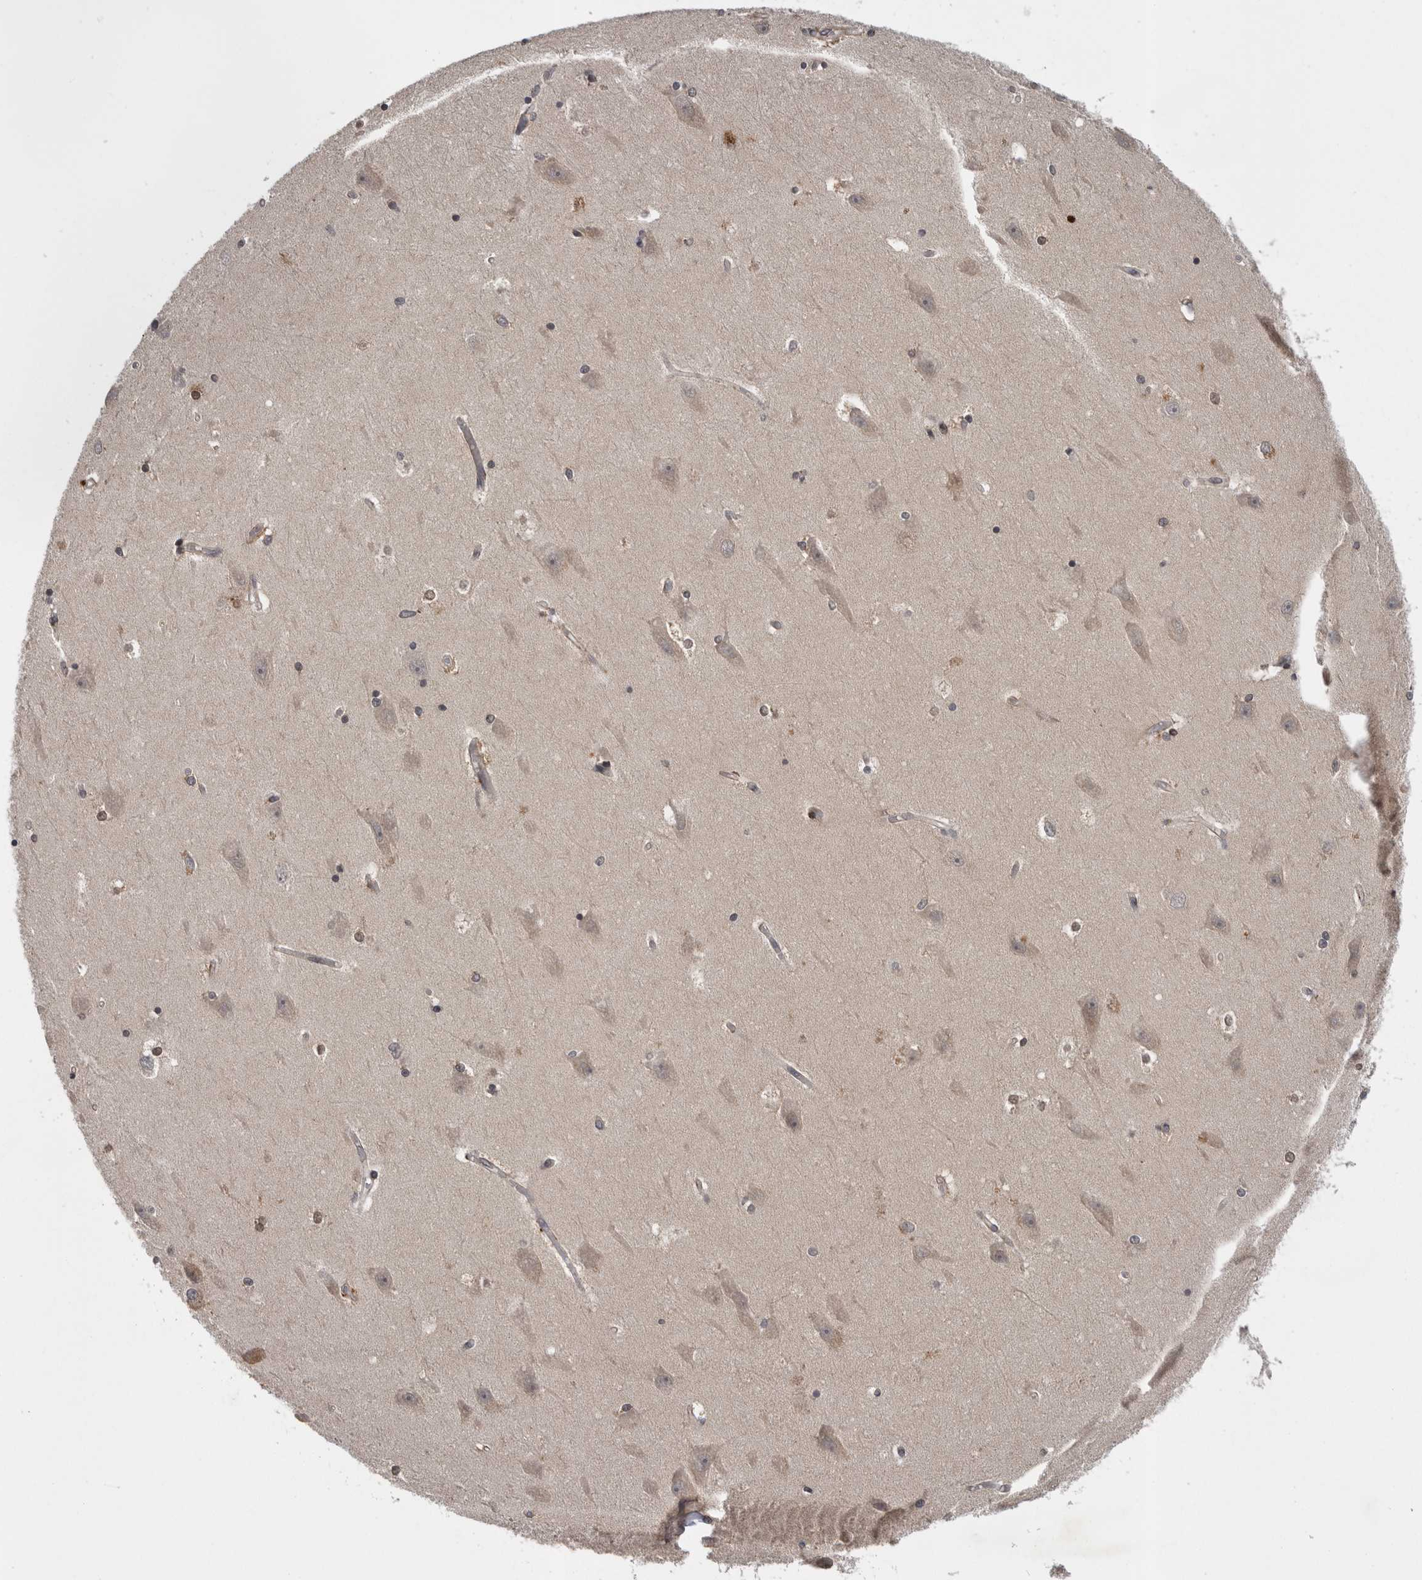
{"staining": {"intensity": "moderate", "quantity": "<25%", "location": "cytoplasmic/membranous"}, "tissue": "hippocampus", "cell_type": "Glial cells", "image_type": "normal", "snomed": [{"axis": "morphology", "description": "Normal tissue, NOS"}, {"axis": "topography", "description": "Hippocampus"}], "caption": "Moderate cytoplasmic/membranous protein positivity is present in about <25% of glial cells in hippocampus.", "gene": "AOAH", "patient": {"sex": "male", "age": 45}}